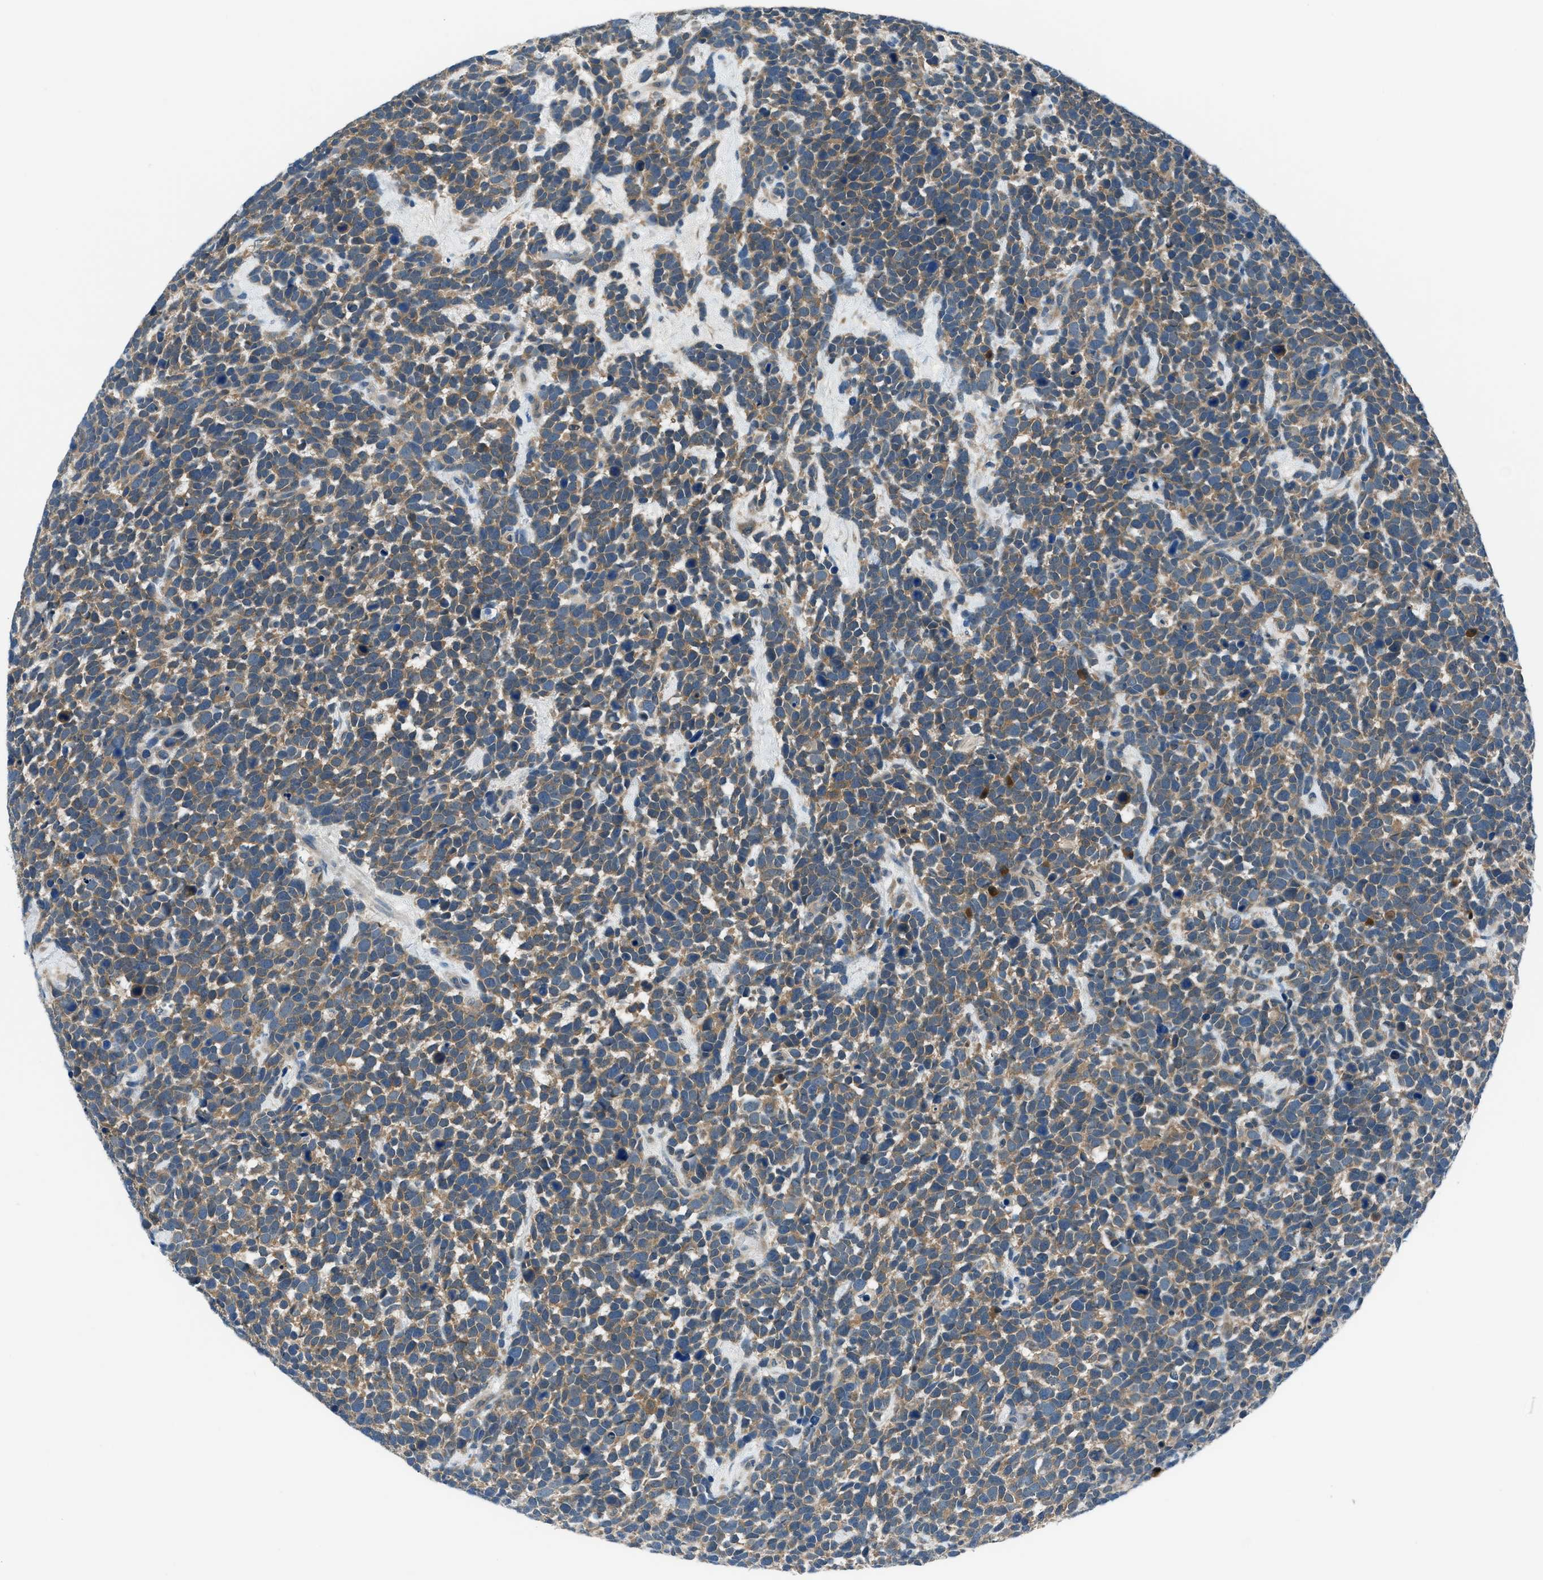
{"staining": {"intensity": "moderate", "quantity": ">75%", "location": "cytoplasmic/membranous"}, "tissue": "urothelial cancer", "cell_type": "Tumor cells", "image_type": "cancer", "snomed": [{"axis": "morphology", "description": "Urothelial carcinoma, High grade"}, {"axis": "topography", "description": "Urinary bladder"}], "caption": "High-power microscopy captured an immunohistochemistry (IHC) histopathology image of urothelial cancer, revealing moderate cytoplasmic/membranous positivity in about >75% of tumor cells.", "gene": "ACP1", "patient": {"sex": "female", "age": 82}}